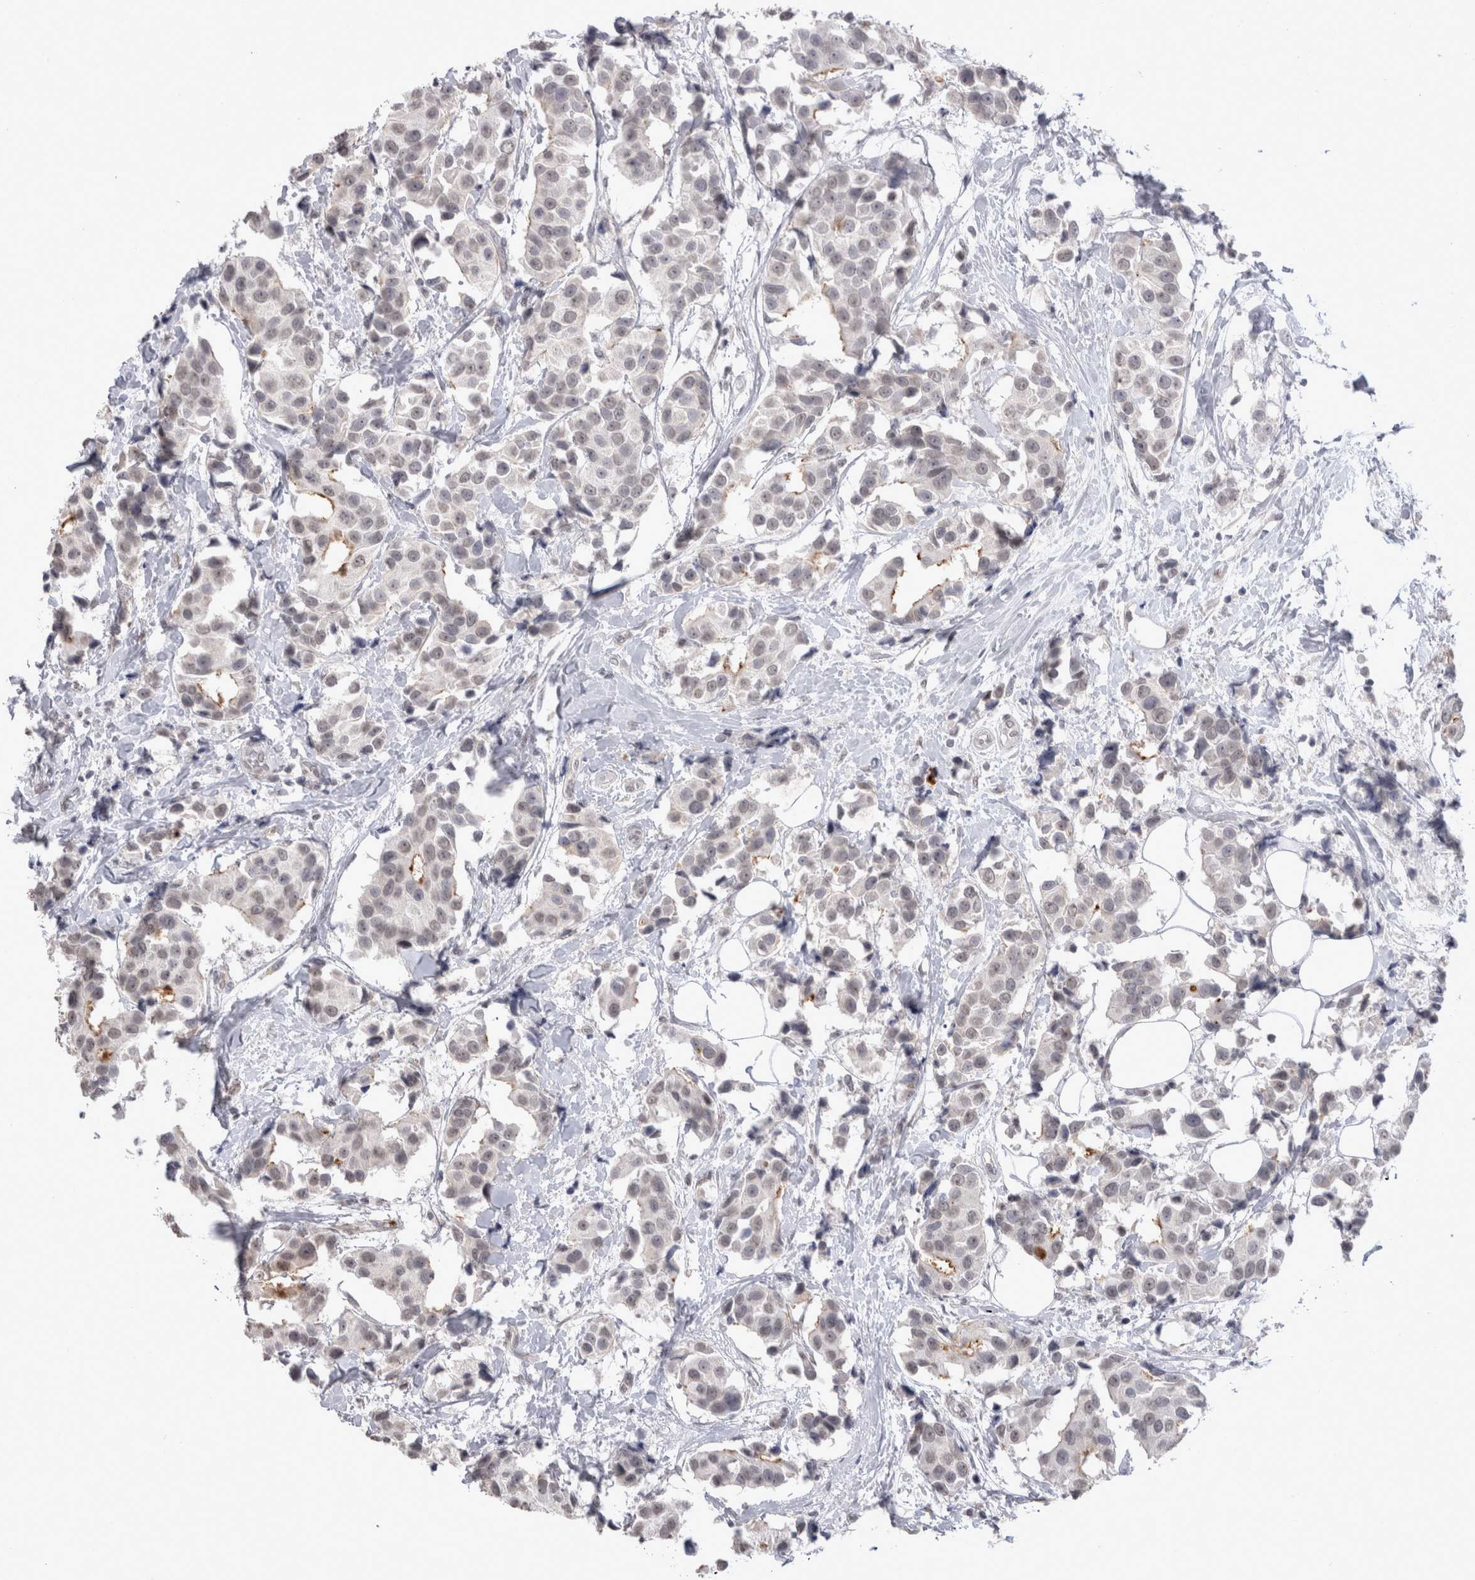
{"staining": {"intensity": "weak", "quantity": "25%-75%", "location": "cytoplasmic/membranous,nuclear"}, "tissue": "breast cancer", "cell_type": "Tumor cells", "image_type": "cancer", "snomed": [{"axis": "morphology", "description": "Normal tissue, NOS"}, {"axis": "morphology", "description": "Duct carcinoma"}, {"axis": "topography", "description": "Breast"}], "caption": "The histopathology image reveals immunohistochemical staining of intraductal carcinoma (breast). There is weak cytoplasmic/membranous and nuclear expression is present in approximately 25%-75% of tumor cells.", "gene": "DDX4", "patient": {"sex": "female", "age": 39}}